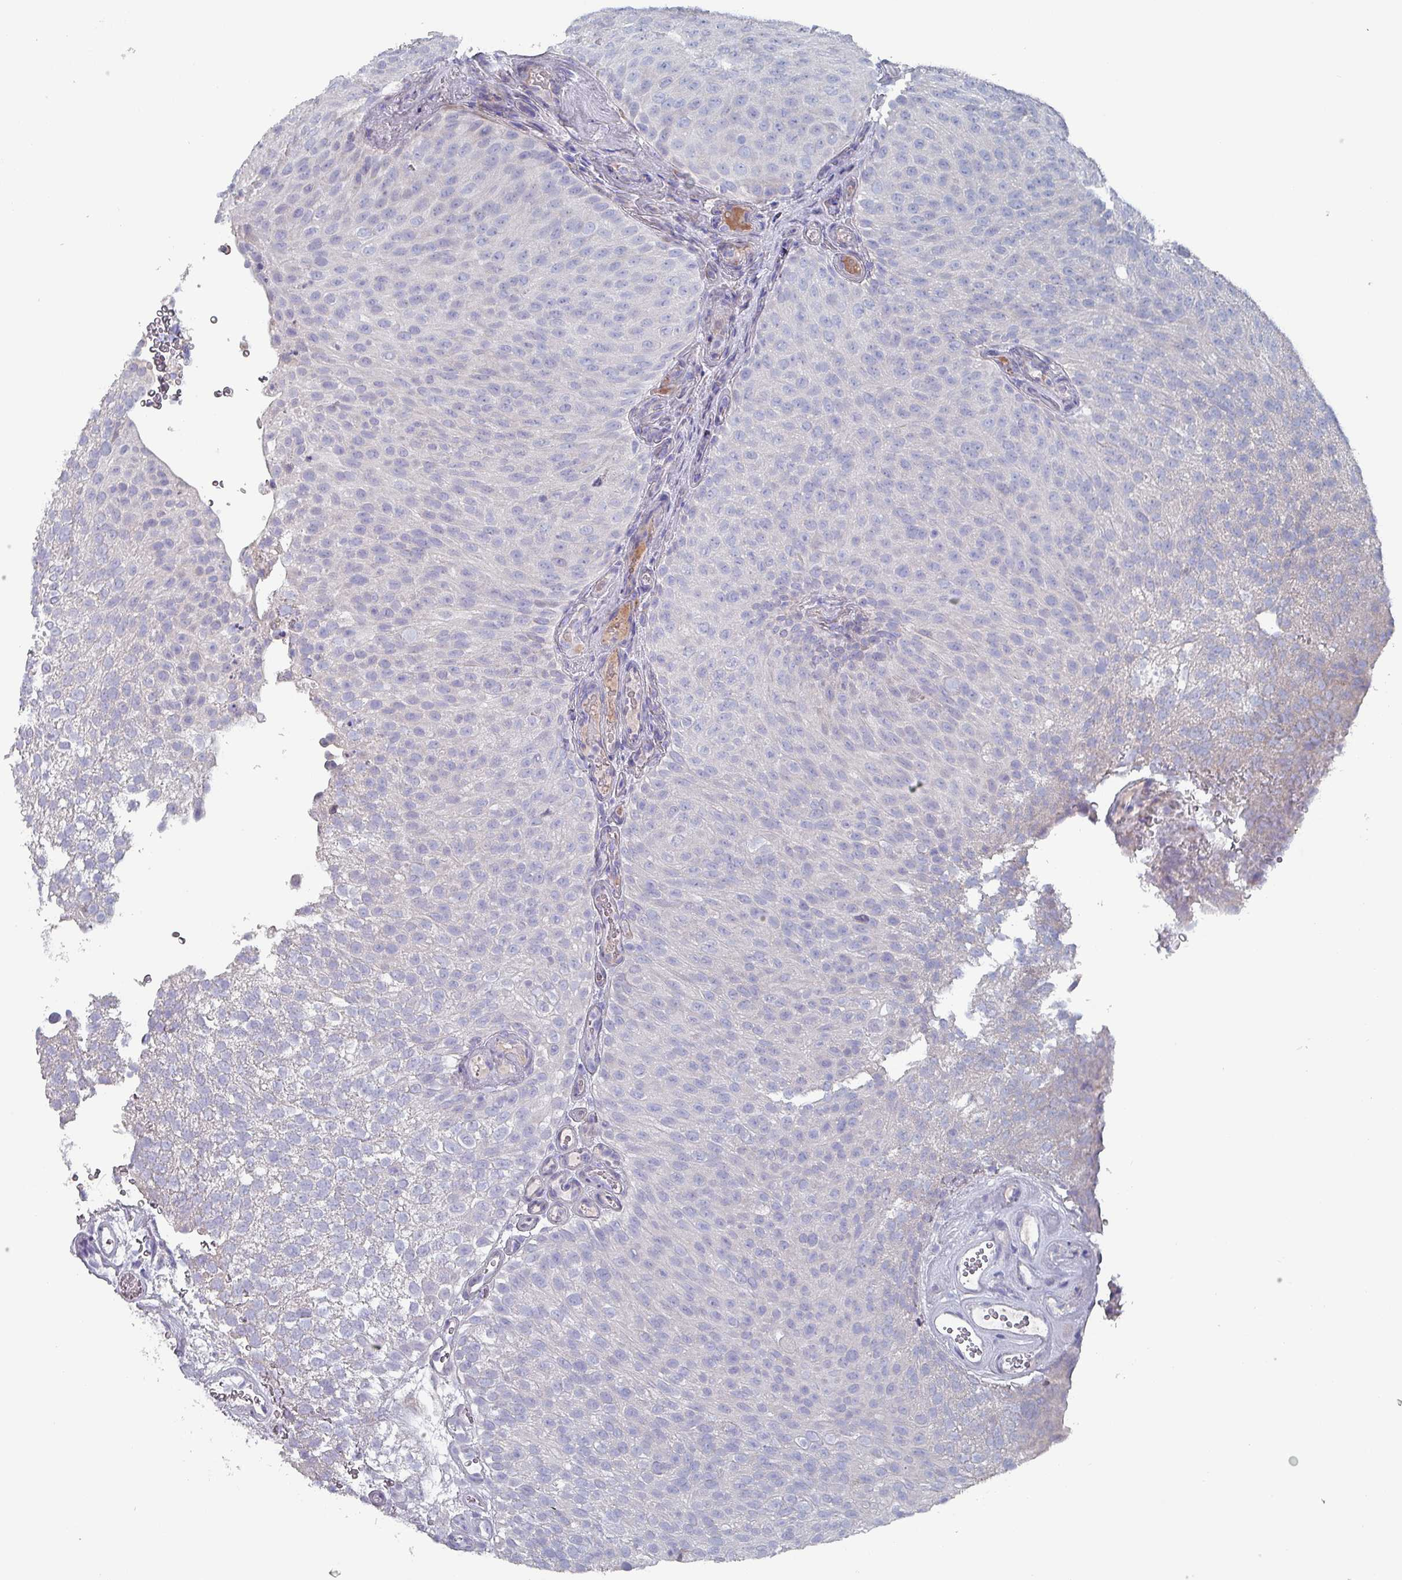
{"staining": {"intensity": "negative", "quantity": "none", "location": "none"}, "tissue": "urothelial cancer", "cell_type": "Tumor cells", "image_type": "cancer", "snomed": [{"axis": "morphology", "description": "Urothelial carcinoma, Low grade"}, {"axis": "topography", "description": "Urinary bladder"}], "caption": "Immunohistochemistry (IHC) of urothelial cancer exhibits no positivity in tumor cells.", "gene": "DRD5", "patient": {"sex": "male", "age": 78}}